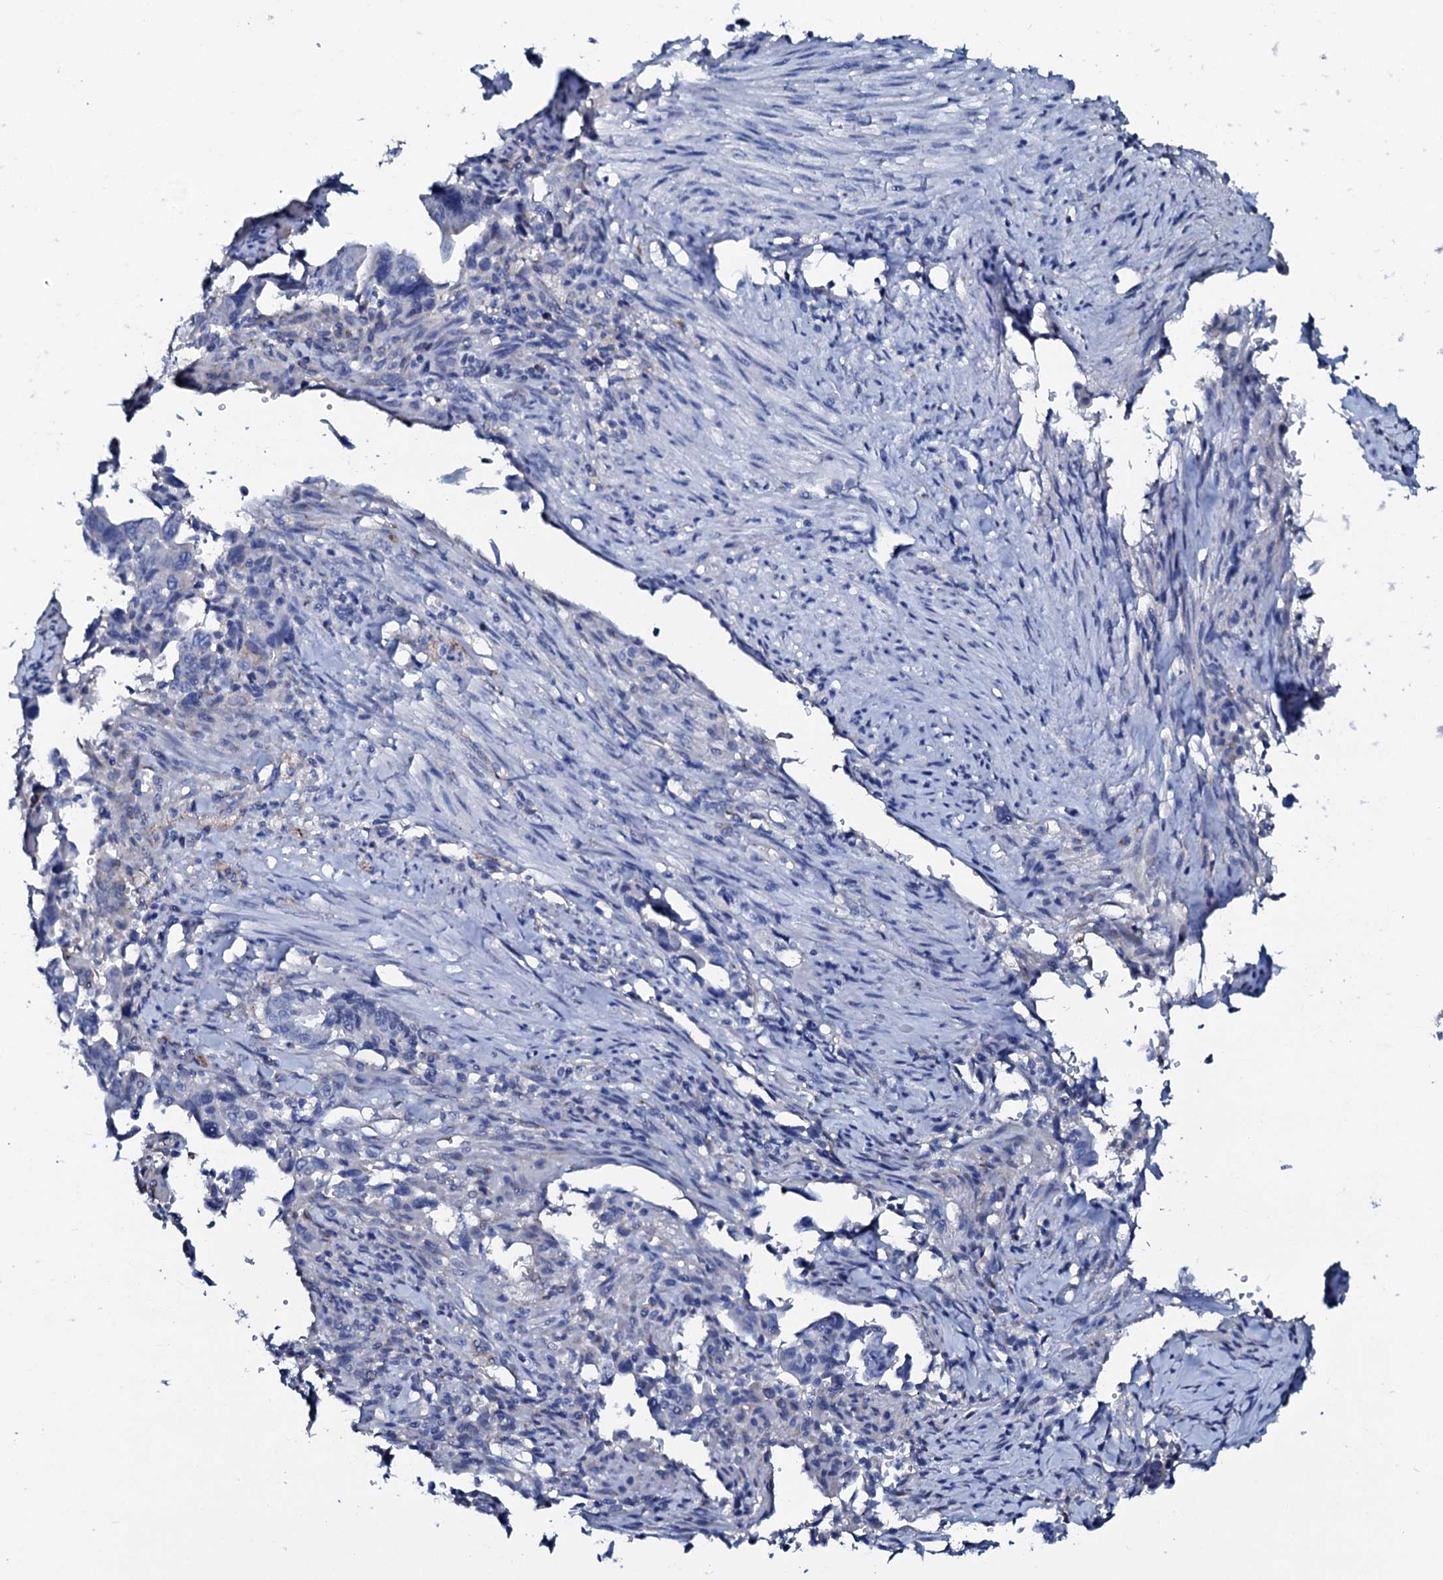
{"staining": {"intensity": "negative", "quantity": "none", "location": "none"}, "tissue": "pancreatic cancer", "cell_type": "Tumor cells", "image_type": "cancer", "snomed": [{"axis": "morphology", "description": "Adenocarcinoma, NOS"}, {"axis": "topography", "description": "Pancreas"}], "caption": "This is an immunohistochemistry image of human pancreatic cancer. There is no positivity in tumor cells.", "gene": "AMER2", "patient": {"sex": "male", "age": 70}}